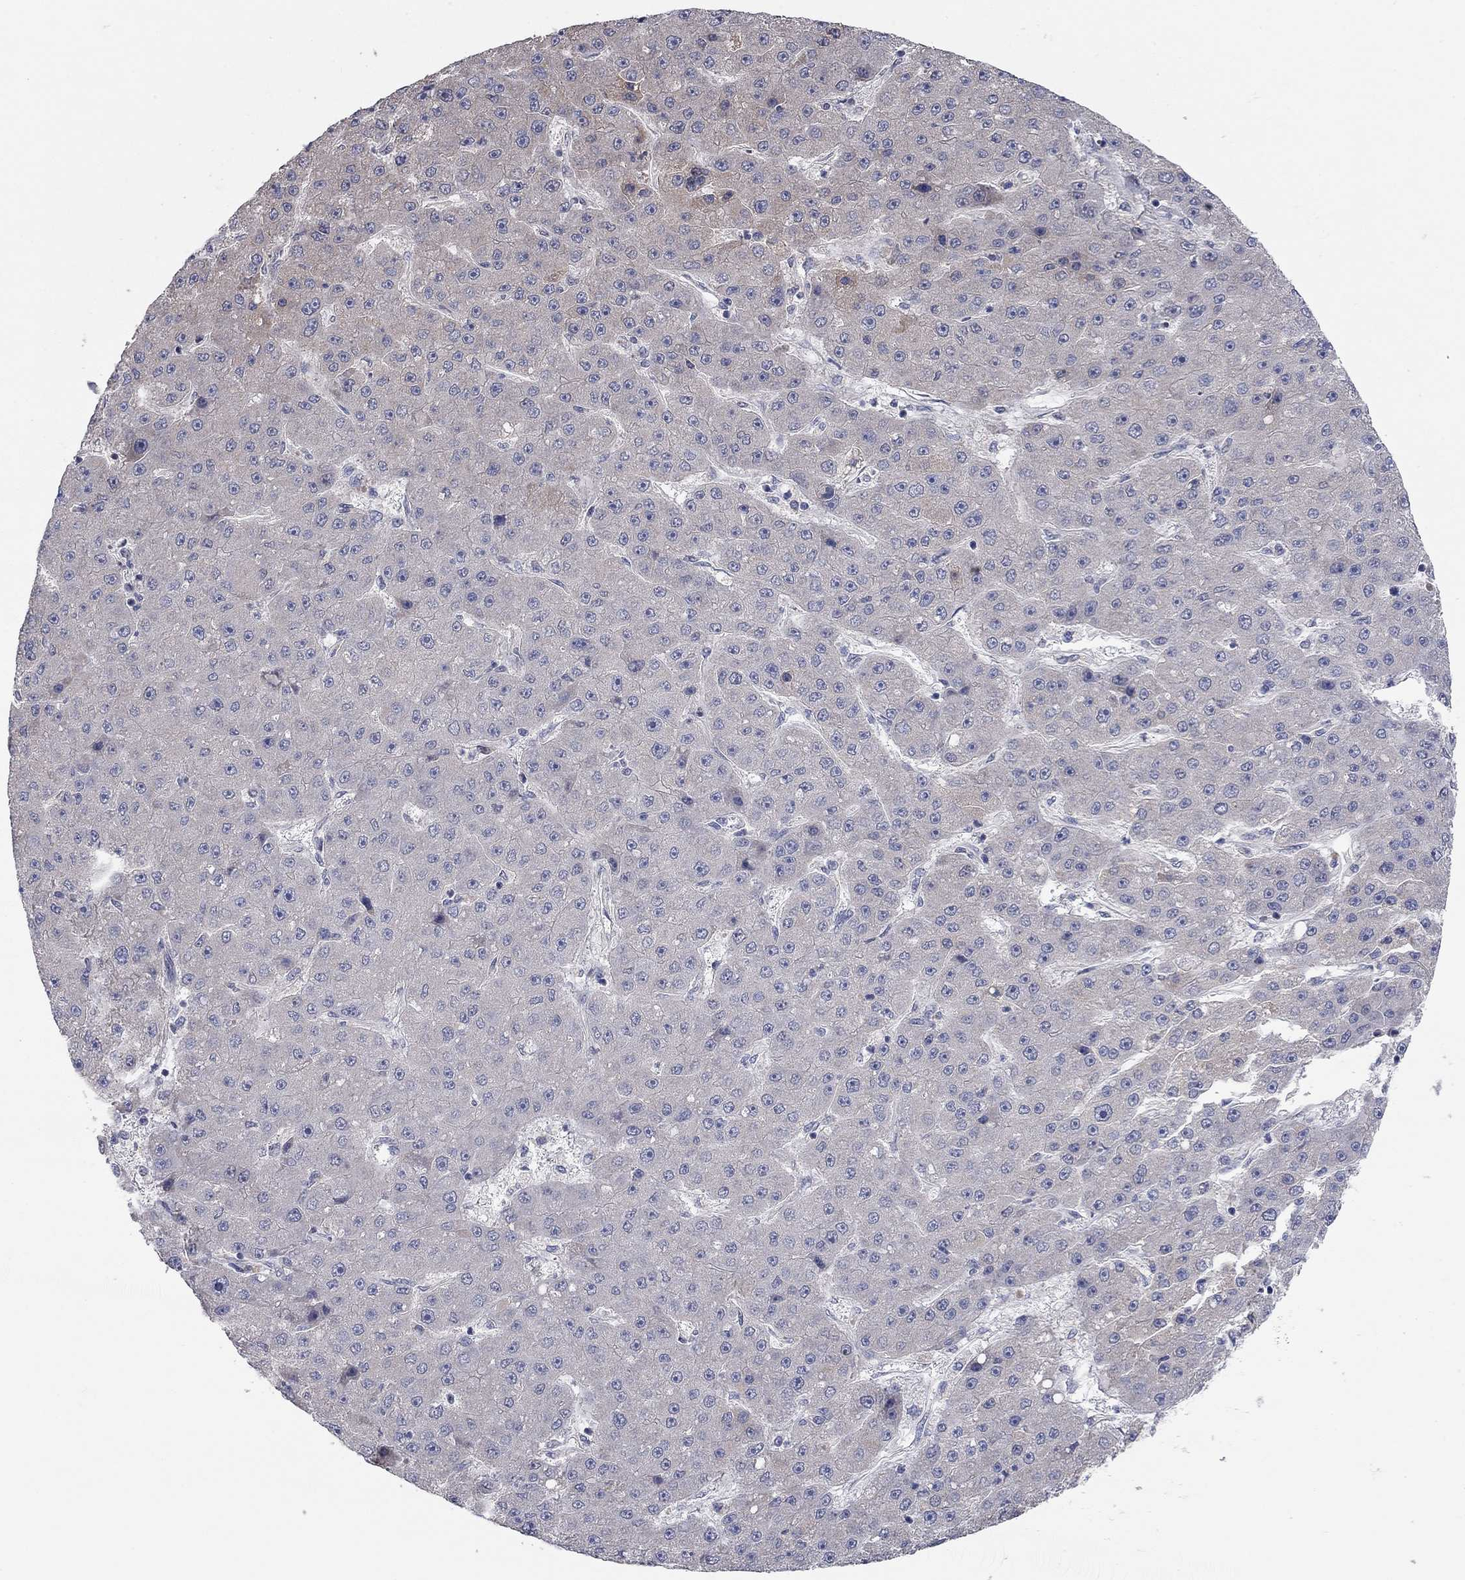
{"staining": {"intensity": "negative", "quantity": "none", "location": "none"}, "tissue": "liver cancer", "cell_type": "Tumor cells", "image_type": "cancer", "snomed": [{"axis": "morphology", "description": "Carcinoma, Hepatocellular, NOS"}, {"axis": "topography", "description": "Liver"}], "caption": "This is an immunohistochemistry (IHC) micrograph of human hepatocellular carcinoma (liver). There is no positivity in tumor cells.", "gene": "WASF3", "patient": {"sex": "male", "age": 67}}